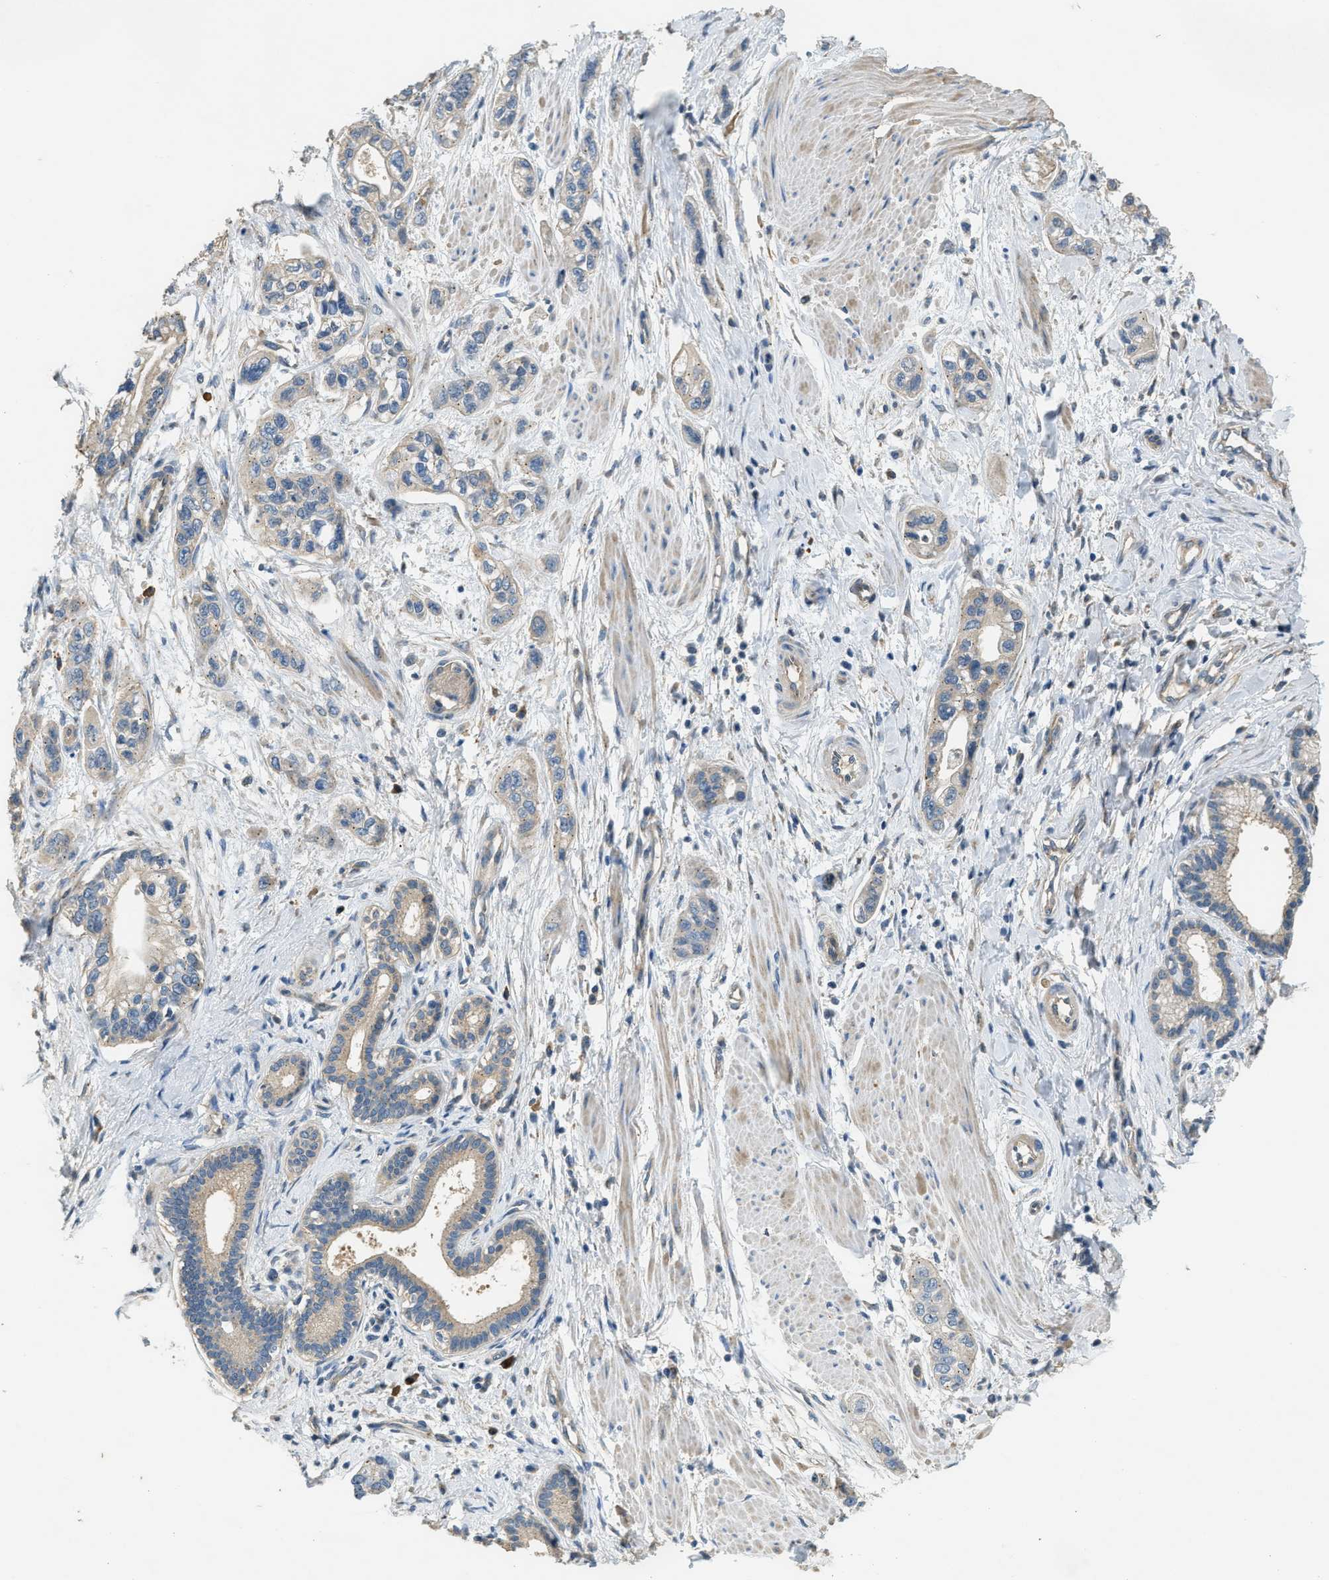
{"staining": {"intensity": "negative", "quantity": "none", "location": "none"}, "tissue": "pancreatic cancer", "cell_type": "Tumor cells", "image_type": "cancer", "snomed": [{"axis": "morphology", "description": "Adenocarcinoma, NOS"}, {"axis": "topography", "description": "Pancreas"}], "caption": "DAB (3,3'-diaminobenzidine) immunohistochemical staining of adenocarcinoma (pancreatic) demonstrates no significant positivity in tumor cells.", "gene": "CFLAR", "patient": {"sex": "male", "age": 74}}